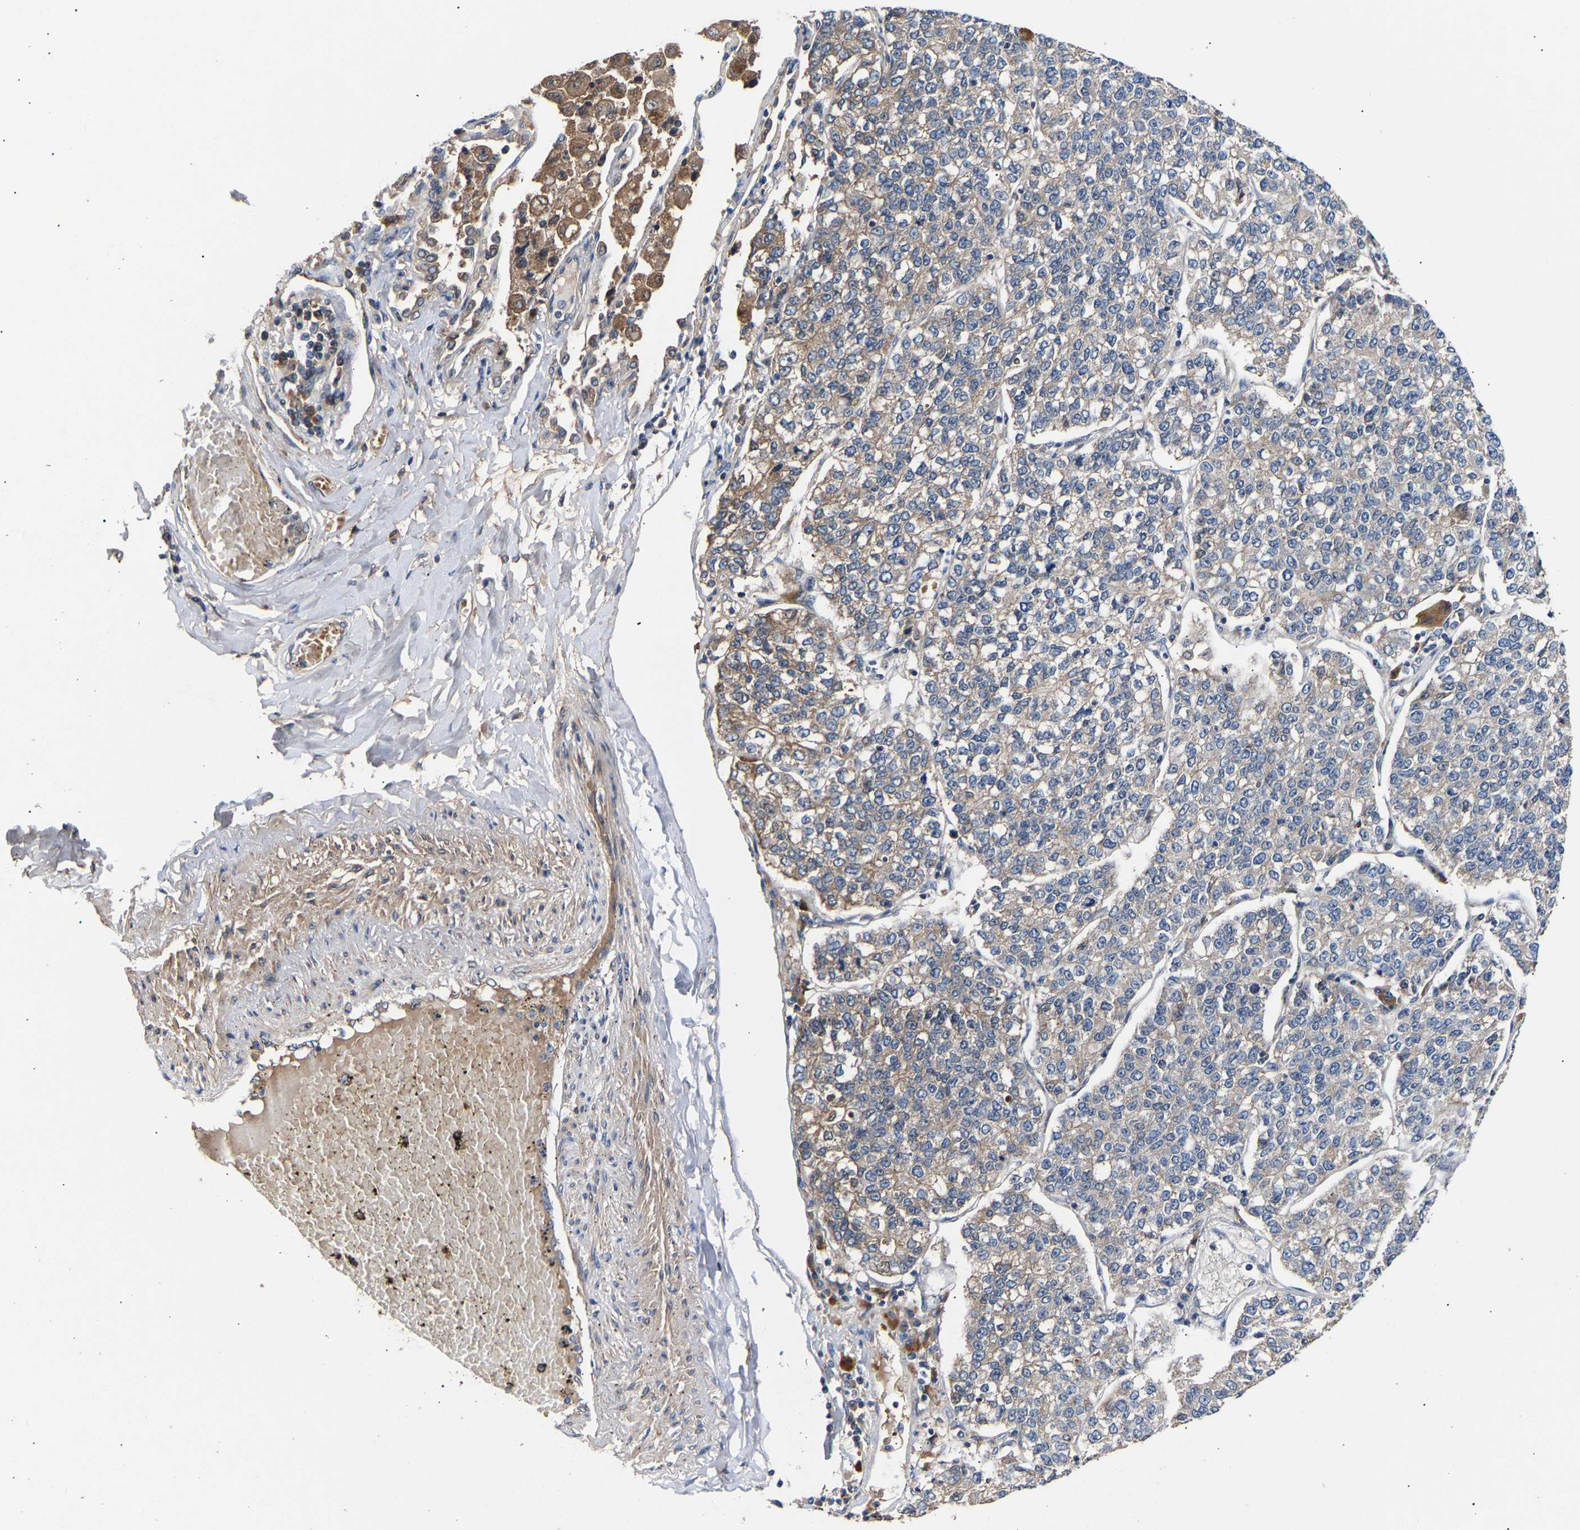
{"staining": {"intensity": "weak", "quantity": "25%-75%", "location": "cytoplasmic/membranous"}, "tissue": "lung cancer", "cell_type": "Tumor cells", "image_type": "cancer", "snomed": [{"axis": "morphology", "description": "Adenocarcinoma, NOS"}, {"axis": "topography", "description": "Lung"}], "caption": "High-power microscopy captured an immunohistochemistry (IHC) histopathology image of lung cancer (adenocarcinoma), revealing weak cytoplasmic/membranous positivity in about 25%-75% of tumor cells.", "gene": "KASH5", "patient": {"sex": "male", "age": 49}}